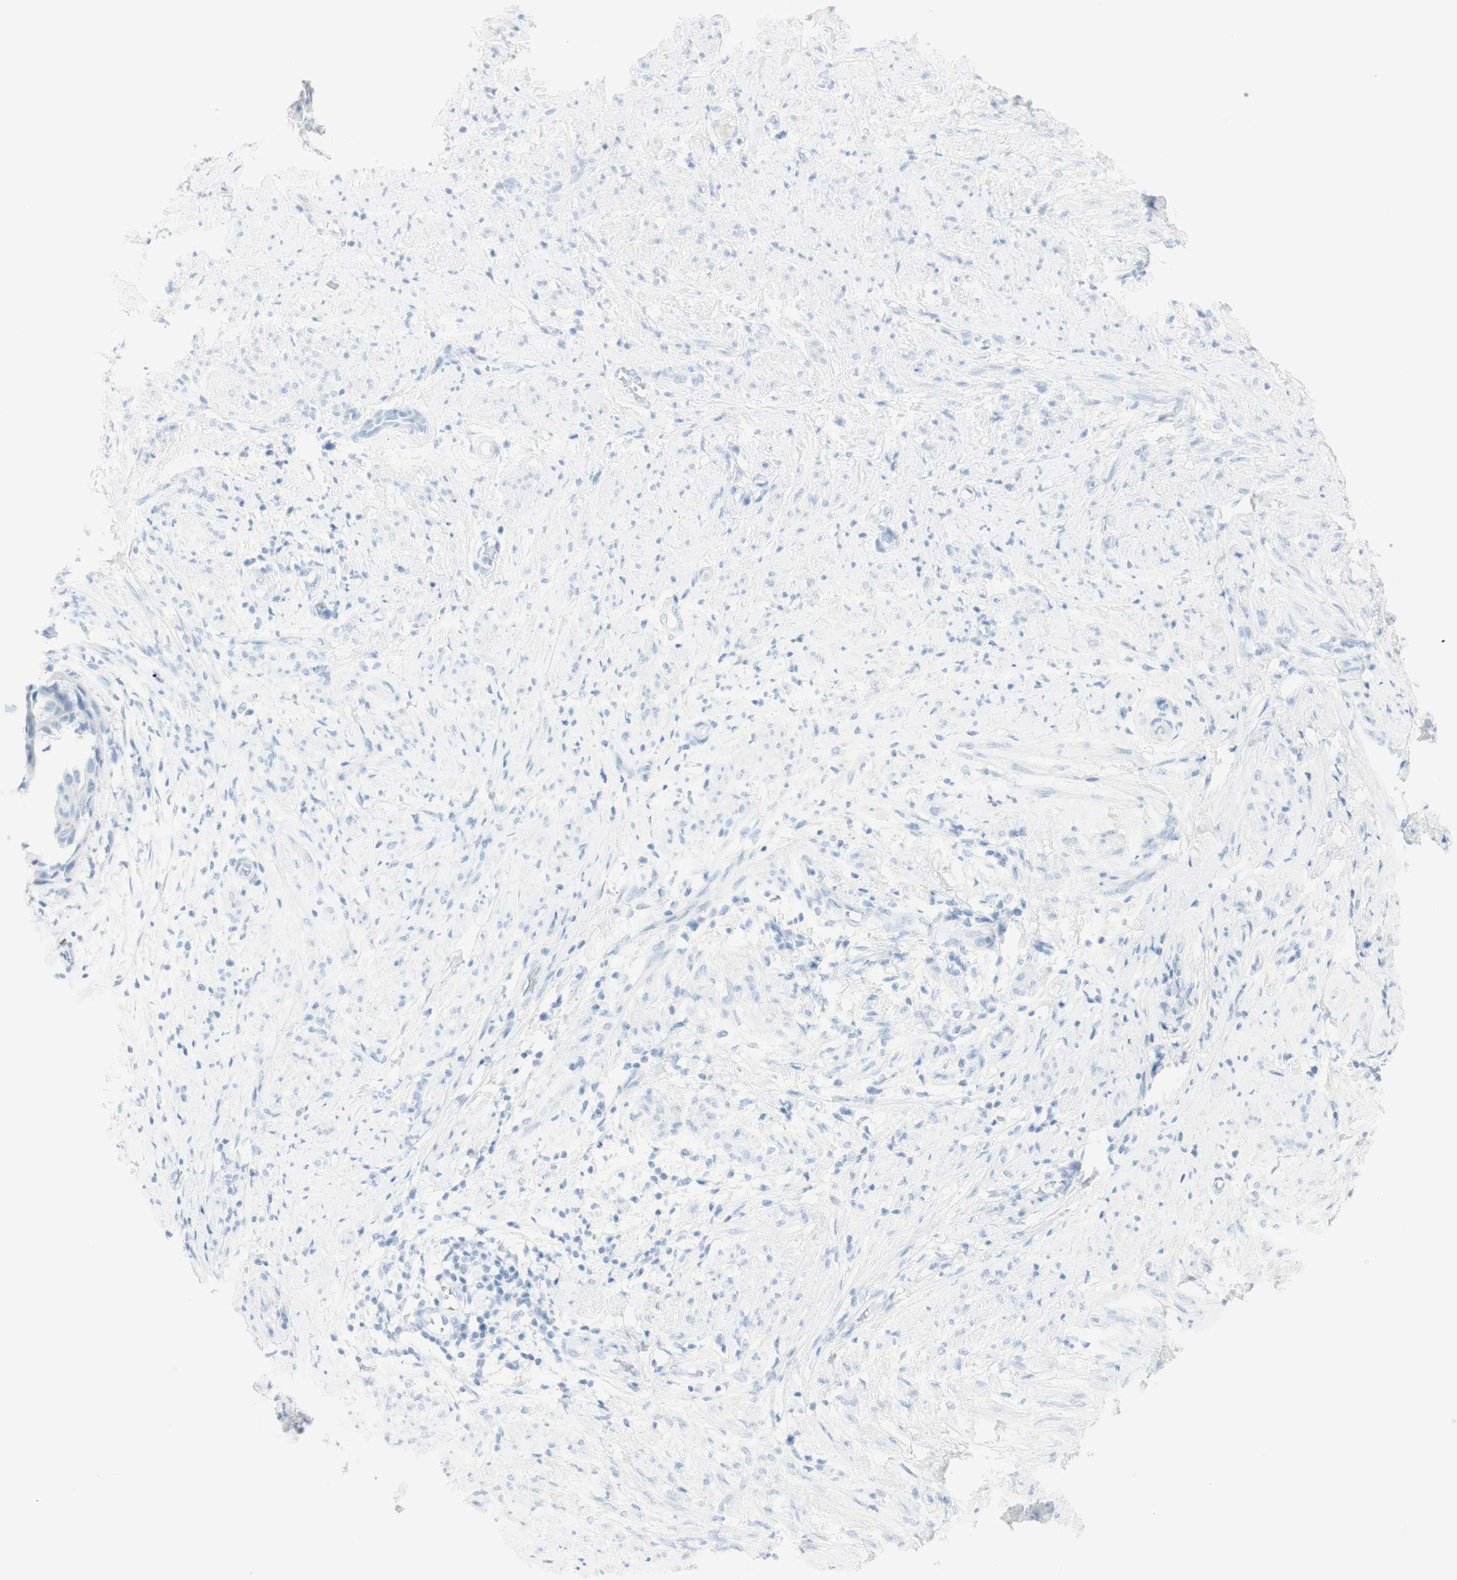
{"staining": {"intensity": "negative", "quantity": "none", "location": "none"}, "tissue": "endometrial cancer", "cell_type": "Tumor cells", "image_type": "cancer", "snomed": [{"axis": "morphology", "description": "Adenocarcinoma, NOS"}, {"axis": "topography", "description": "Endometrium"}], "caption": "Immunohistochemical staining of human endometrial cancer (adenocarcinoma) displays no significant staining in tumor cells. (DAB IHC, high magnification).", "gene": "NAPSA", "patient": {"sex": "female", "age": 85}}